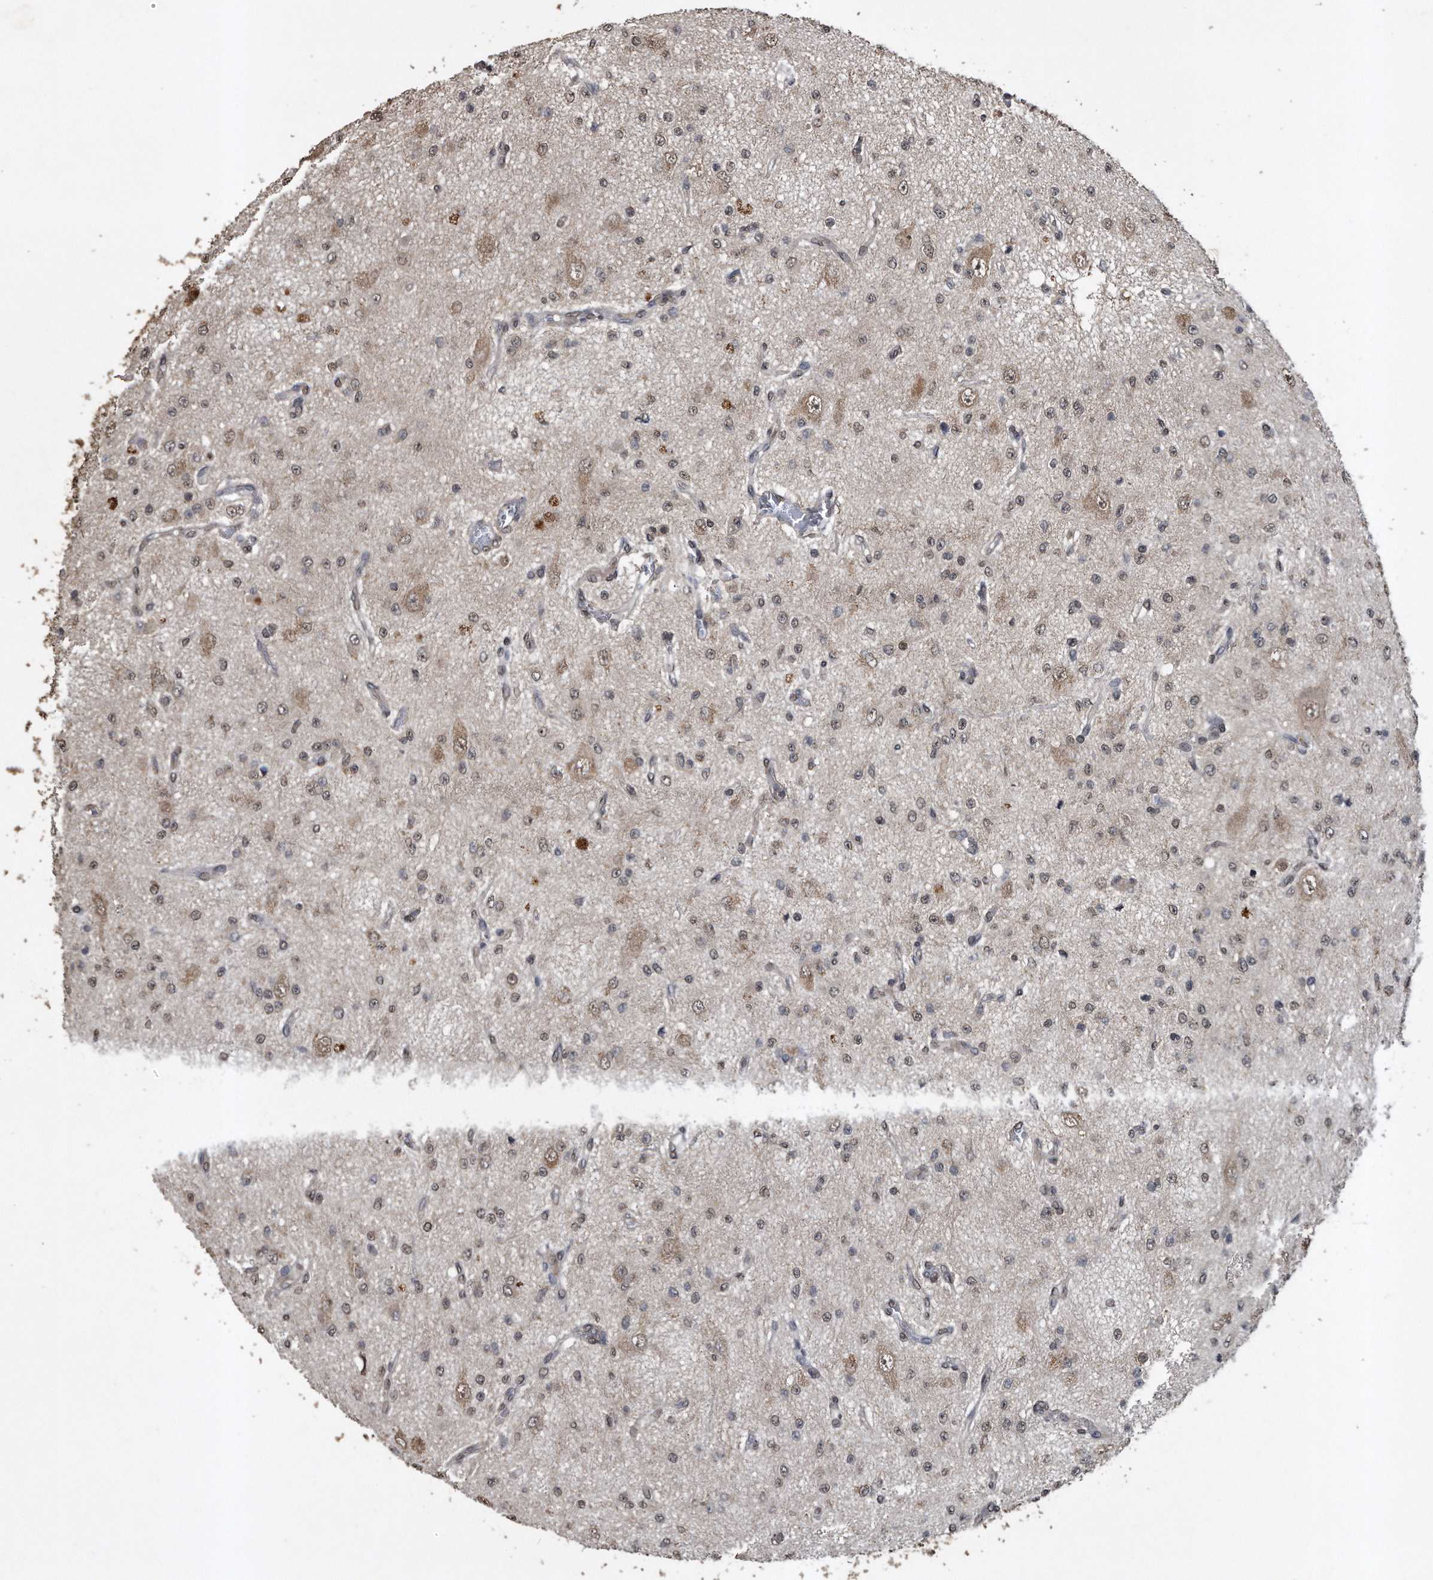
{"staining": {"intensity": "weak", "quantity": ">75%", "location": "cytoplasmic/membranous,nuclear"}, "tissue": "glioma", "cell_type": "Tumor cells", "image_type": "cancer", "snomed": [{"axis": "morphology", "description": "Glioma, malignant, Low grade"}, {"axis": "topography", "description": "Brain"}], "caption": "Weak cytoplasmic/membranous and nuclear positivity is seen in approximately >75% of tumor cells in glioma. The staining was performed using DAB (3,3'-diaminobenzidine) to visualize the protein expression in brown, while the nuclei were stained in blue with hematoxylin (Magnification: 20x).", "gene": "CRYZL1", "patient": {"sex": "male", "age": 38}}